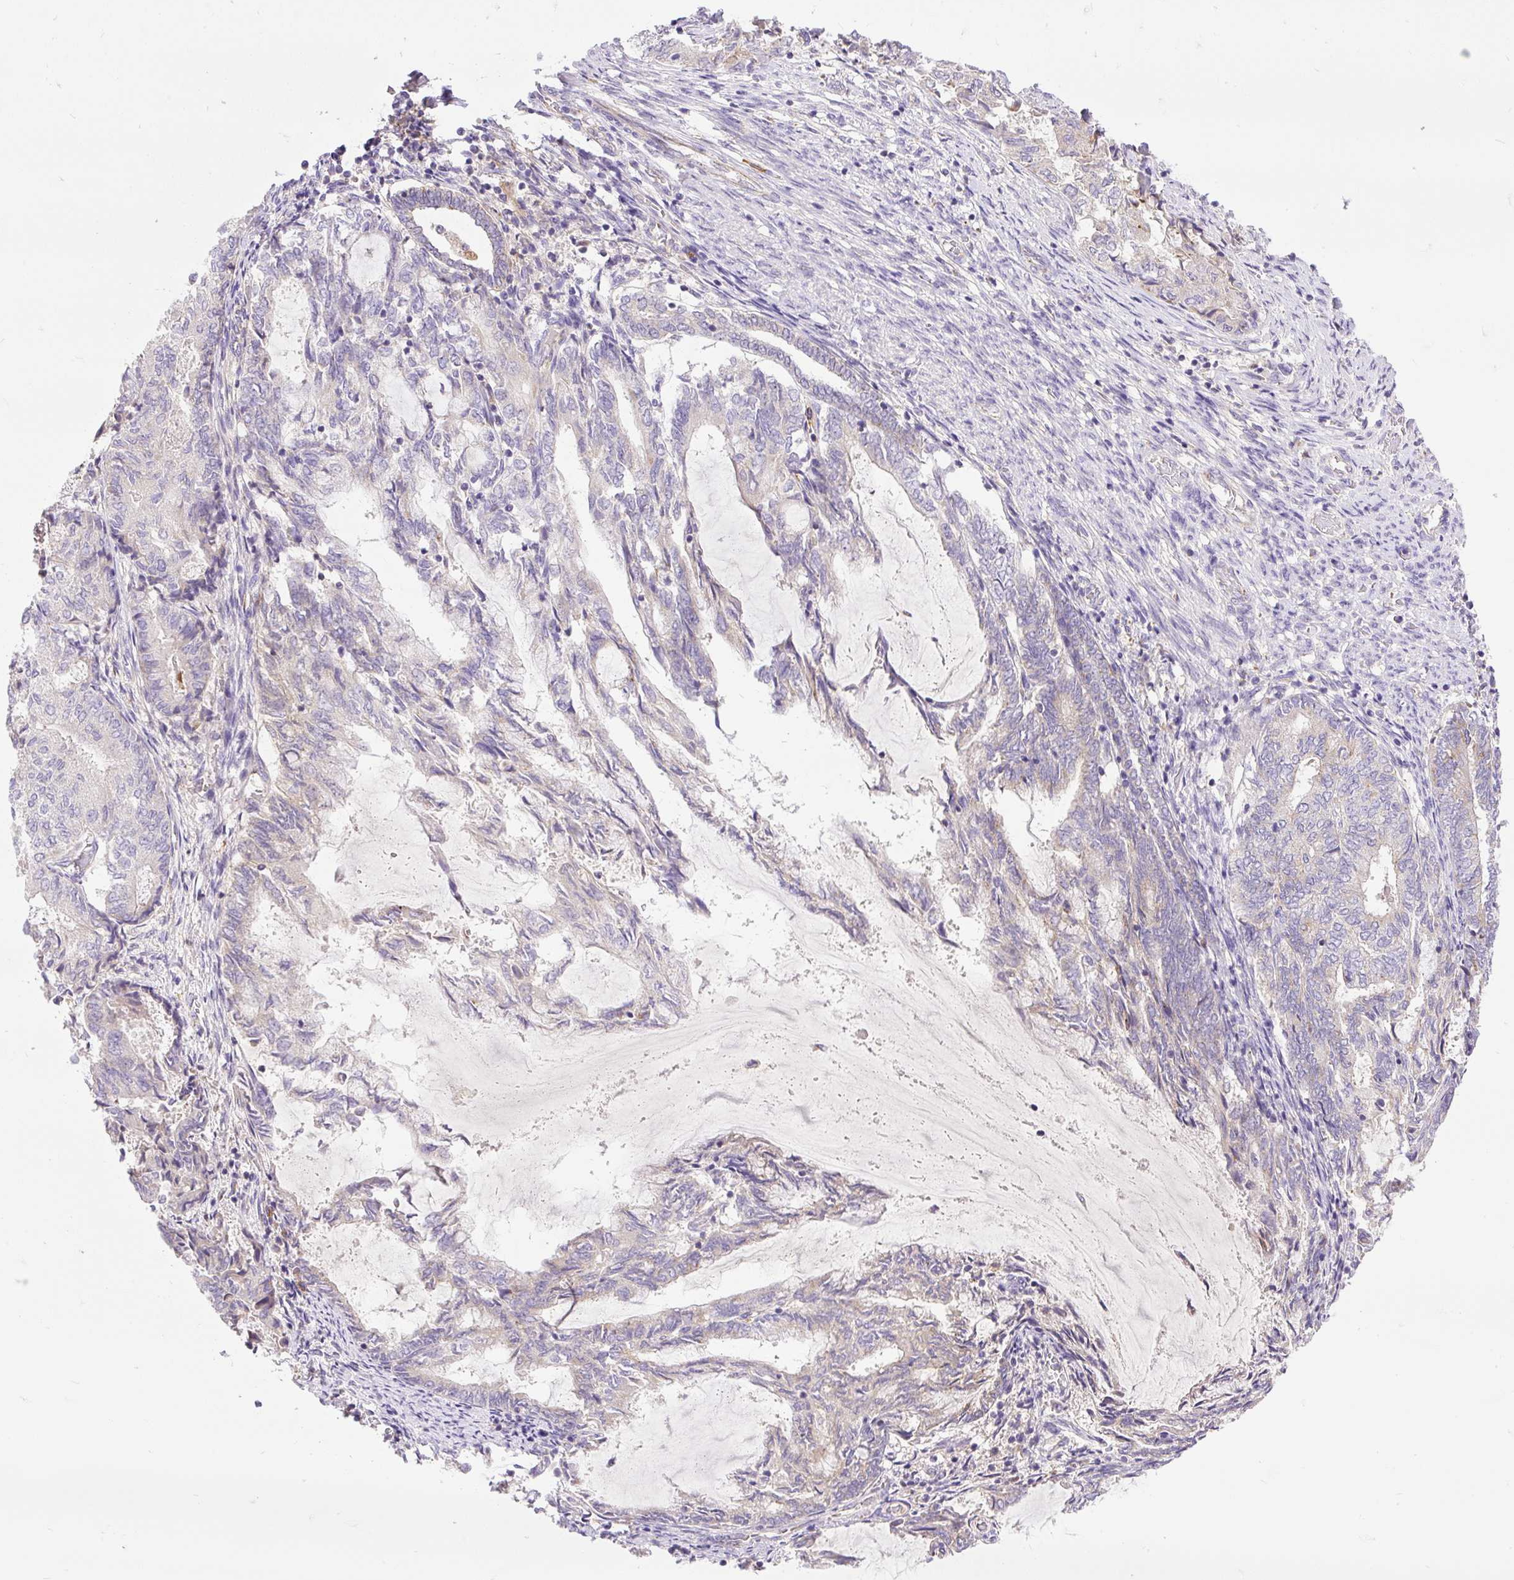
{"staining": {"intensity": "weak", "quantity": "<25%", "location": "cytoplasmic/membranous"}, "tissue": "endometrial cancer", "cell_type": "Tumor cells", "image_type": "cancer", "snomed": [{"axis": "morphology", "description": "Adenocarcinoma, NOS"}, {"axis": "topography", "description": "Endometrium"}], "caption": "The immunohistochemistry histopathology image has no significant expression in tumor cells of endometrial adenocarcinoma tissue.", "gene": "HEXB", "patient": {"sex": "female", "age": 80}}